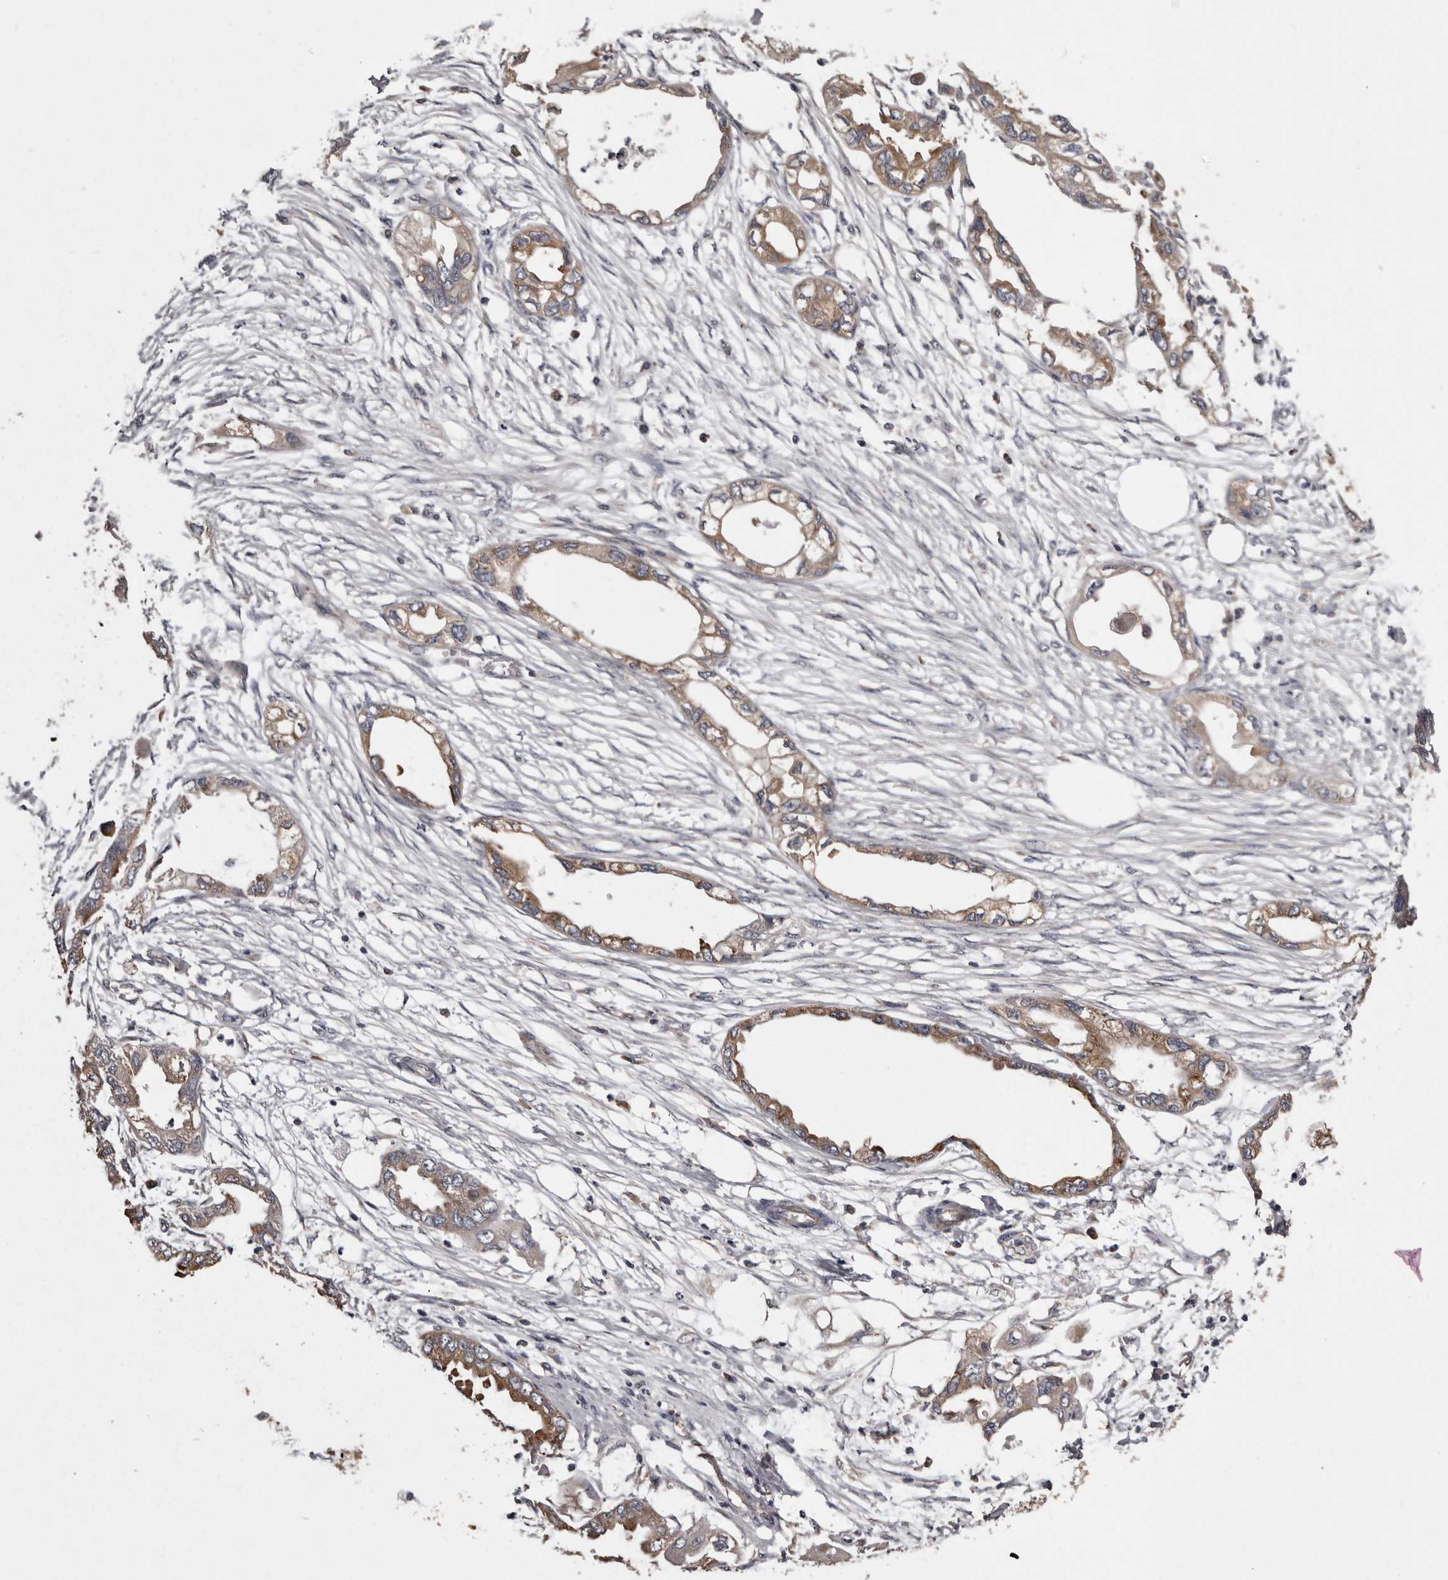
{"staining": {"intensity": "moderate", "quantity": ">75%", "location": "cytoplasmic/membranous"}, "tissue": "endometrial cancer", "cell_type": "Tumor cells", "image_type": "cancer", "snomed": [{"axis": "morphology", "description": "Adenocarcinoma, NOS"}, {"axis": "morphology", "description": "Adenocarcinoma, metastatic, NOS"}, {"axis": "topography", "description": "Adipose tissue"}, {"axis": "topography", "description": "Endometrium"}], "caption": "This photomicrograph reveals immunohistochemistry (IHC) staining of endometrial cancer (adenocarcinoma), with medium moderate cytoplasmic/membranous positivity in about >75% of tumor cells.", "gene": "DARS1", "patient": {"sex": "female", "age": 67}}